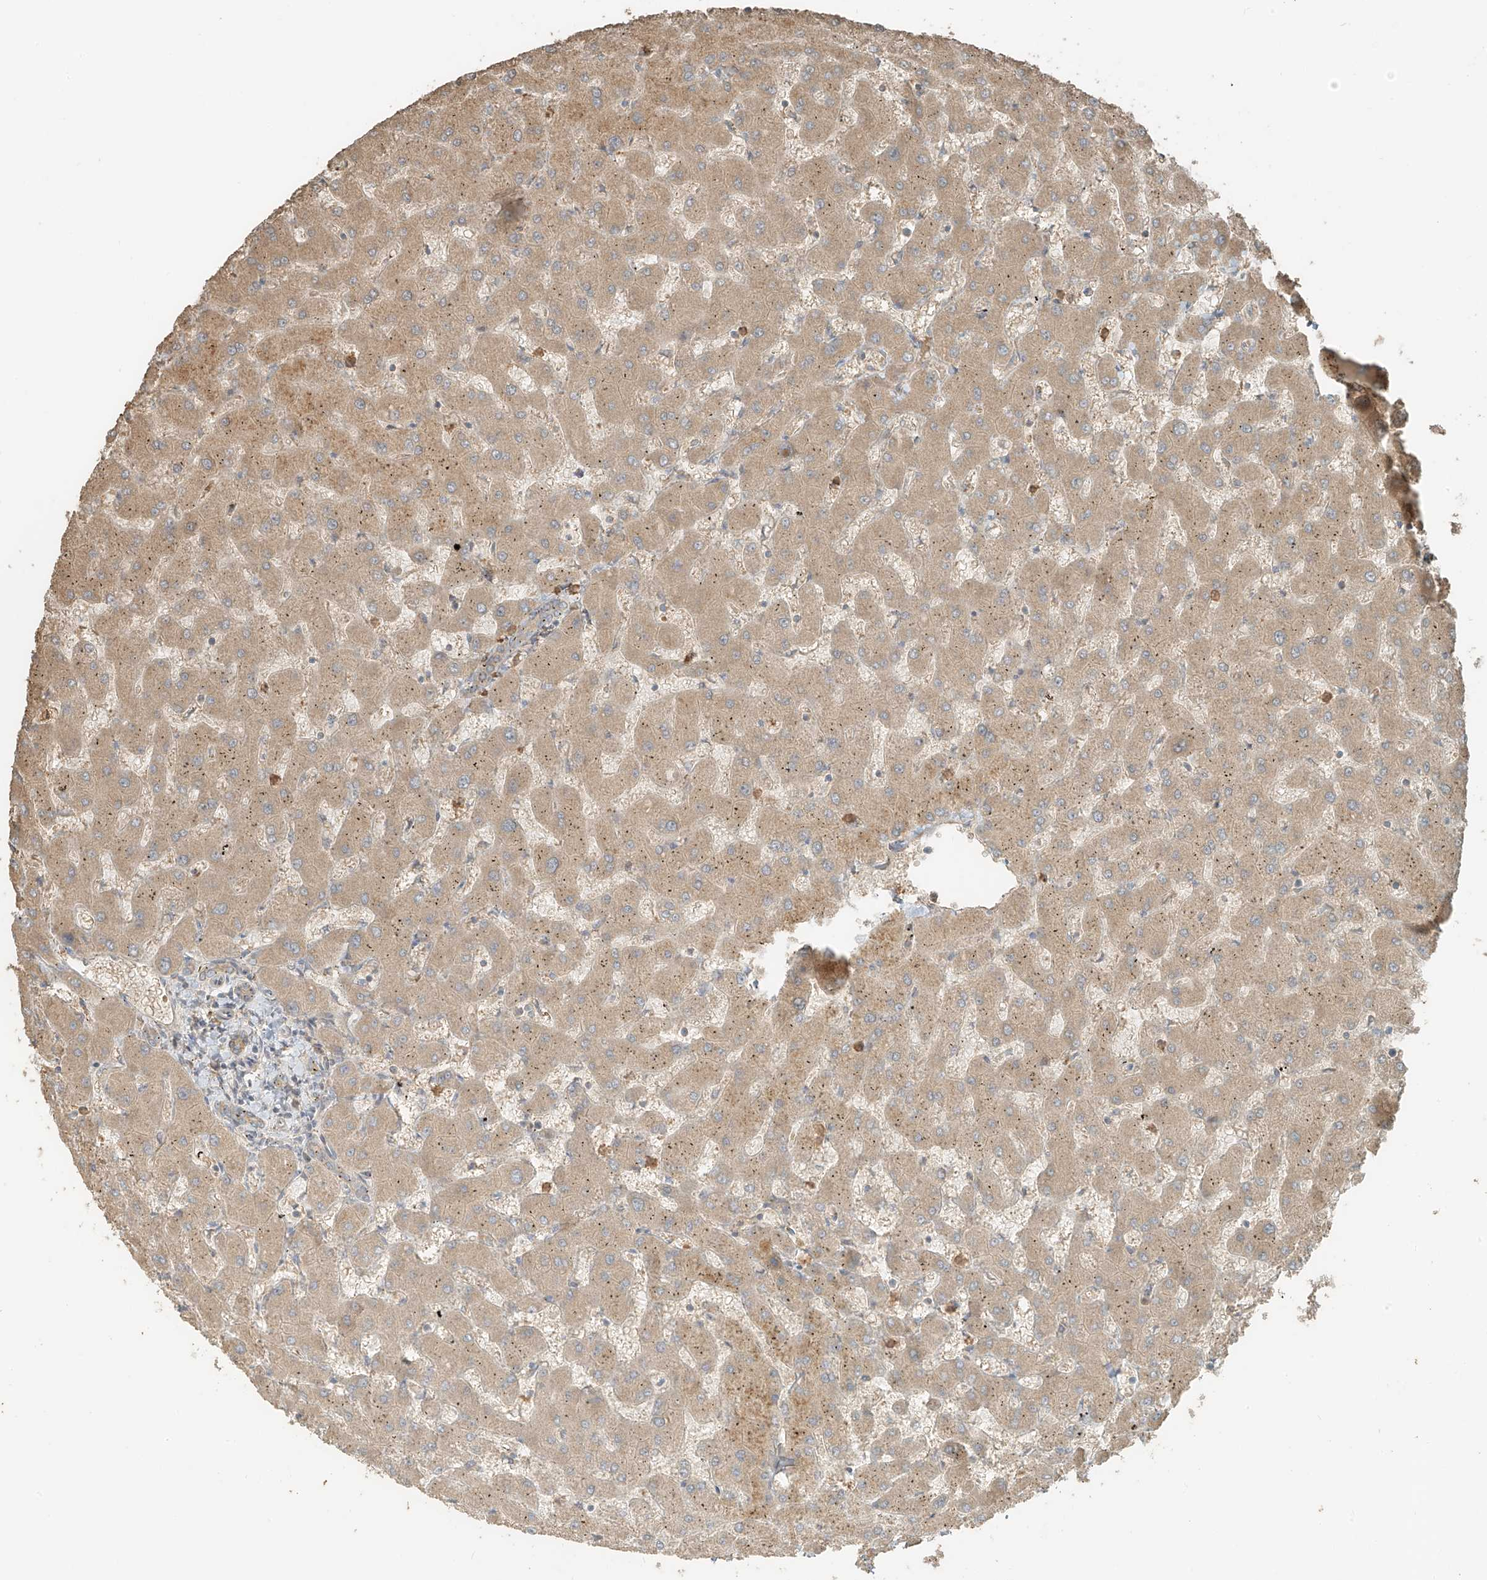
{"staining": {"intensity": "weak", "quantity": "25%-75%", "location": "cytoplasmic/membranous"}, "tissue": "liver", "cell_type": "Cholangiocytes", "image_type": "normal", "snomed": [{"axis": "morphology", "description": "Normal tissue, NOS"}, {"axis": "topography", "description": "Liver"}], "caption": "Liver was stained to show a protein in brown. There is low levels of weak cytoplasmic/membranous positivity in approximately 25%-75% of cholangiocytes. (DAB = brown stain, brightfield microscopy at high magnification).", "gene": "RFTN2", "patient": {"sex": "female", "age": 63}}